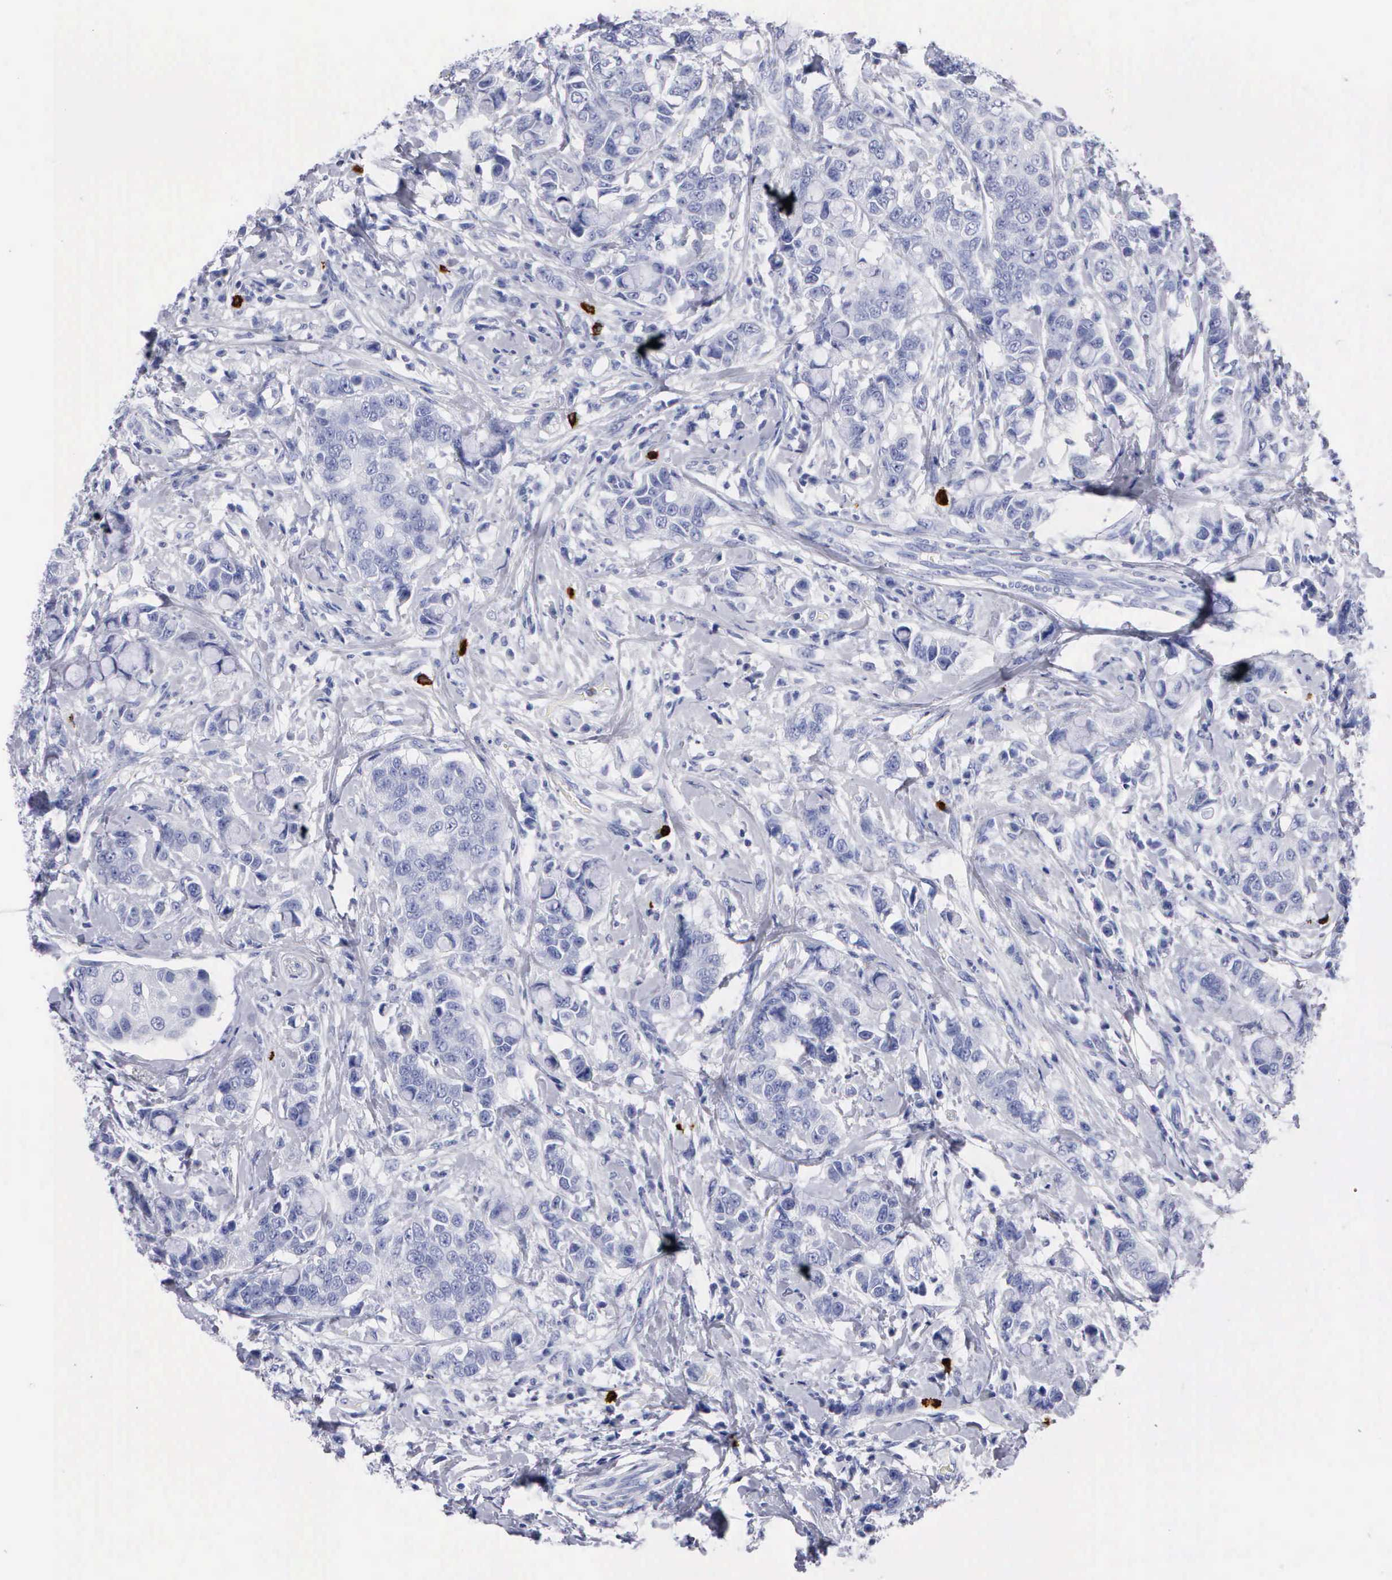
{"staining": {"intensity": "negative", "quantity": "none", "location": "none"}, "tissue": "breast cancer", "cell_type": "Tumor cells", "image_type": "cancer", "snomed": [{"axis": "morphology", "description": "Duct carcinoma"}, {"axis": "topography", "description": "Breast"}], "caption": "Image shows no significant protein positivity in tumor cells of breast cancer (intraductal carcinoma).", "gene": "CTSG", "patient": {"sex": "female", "age": 27}}